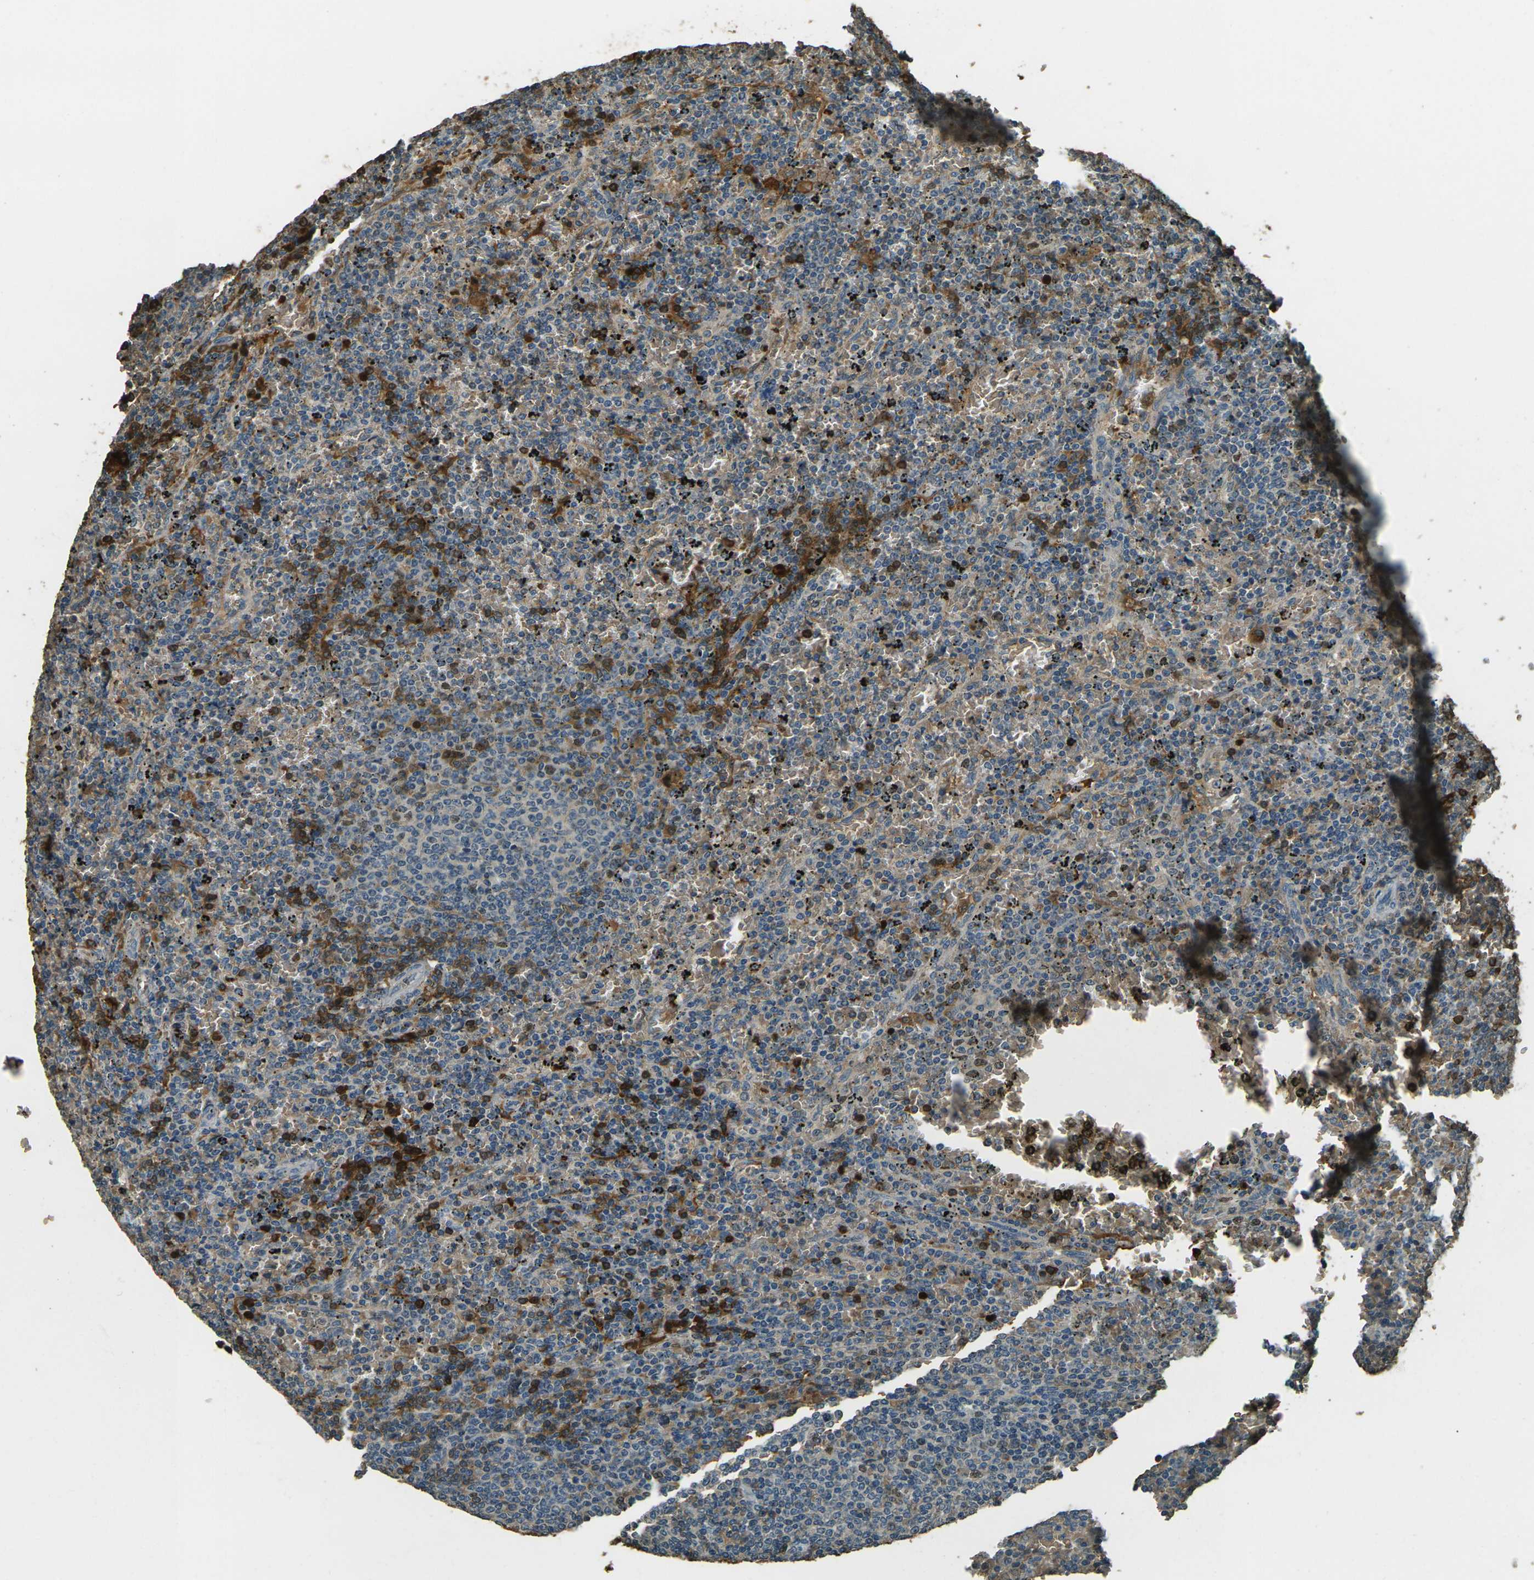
{"staining": {"intensity": "strong", "quantity": "<25%", "location": "cytoplasmic/membranous"}, "tissue": "lymphoma", "cell_type": "Tumor cells", "image_type": "cancer", "snomed": [{"axis": "morphology", "description": "Malignant lymphoma, non-Hodgkin's type, Low grade"}, {"axis": "topography", "description": "Spleen"}], "caption": "This photomicrograph demonstrates IHC staining of human lymphoma, with medium strong cytoplasmic/membranous expression in approximately <25% of tumor cells.", "gene": "TOR1A", "patient": {"sex": "female", "age": 77}}